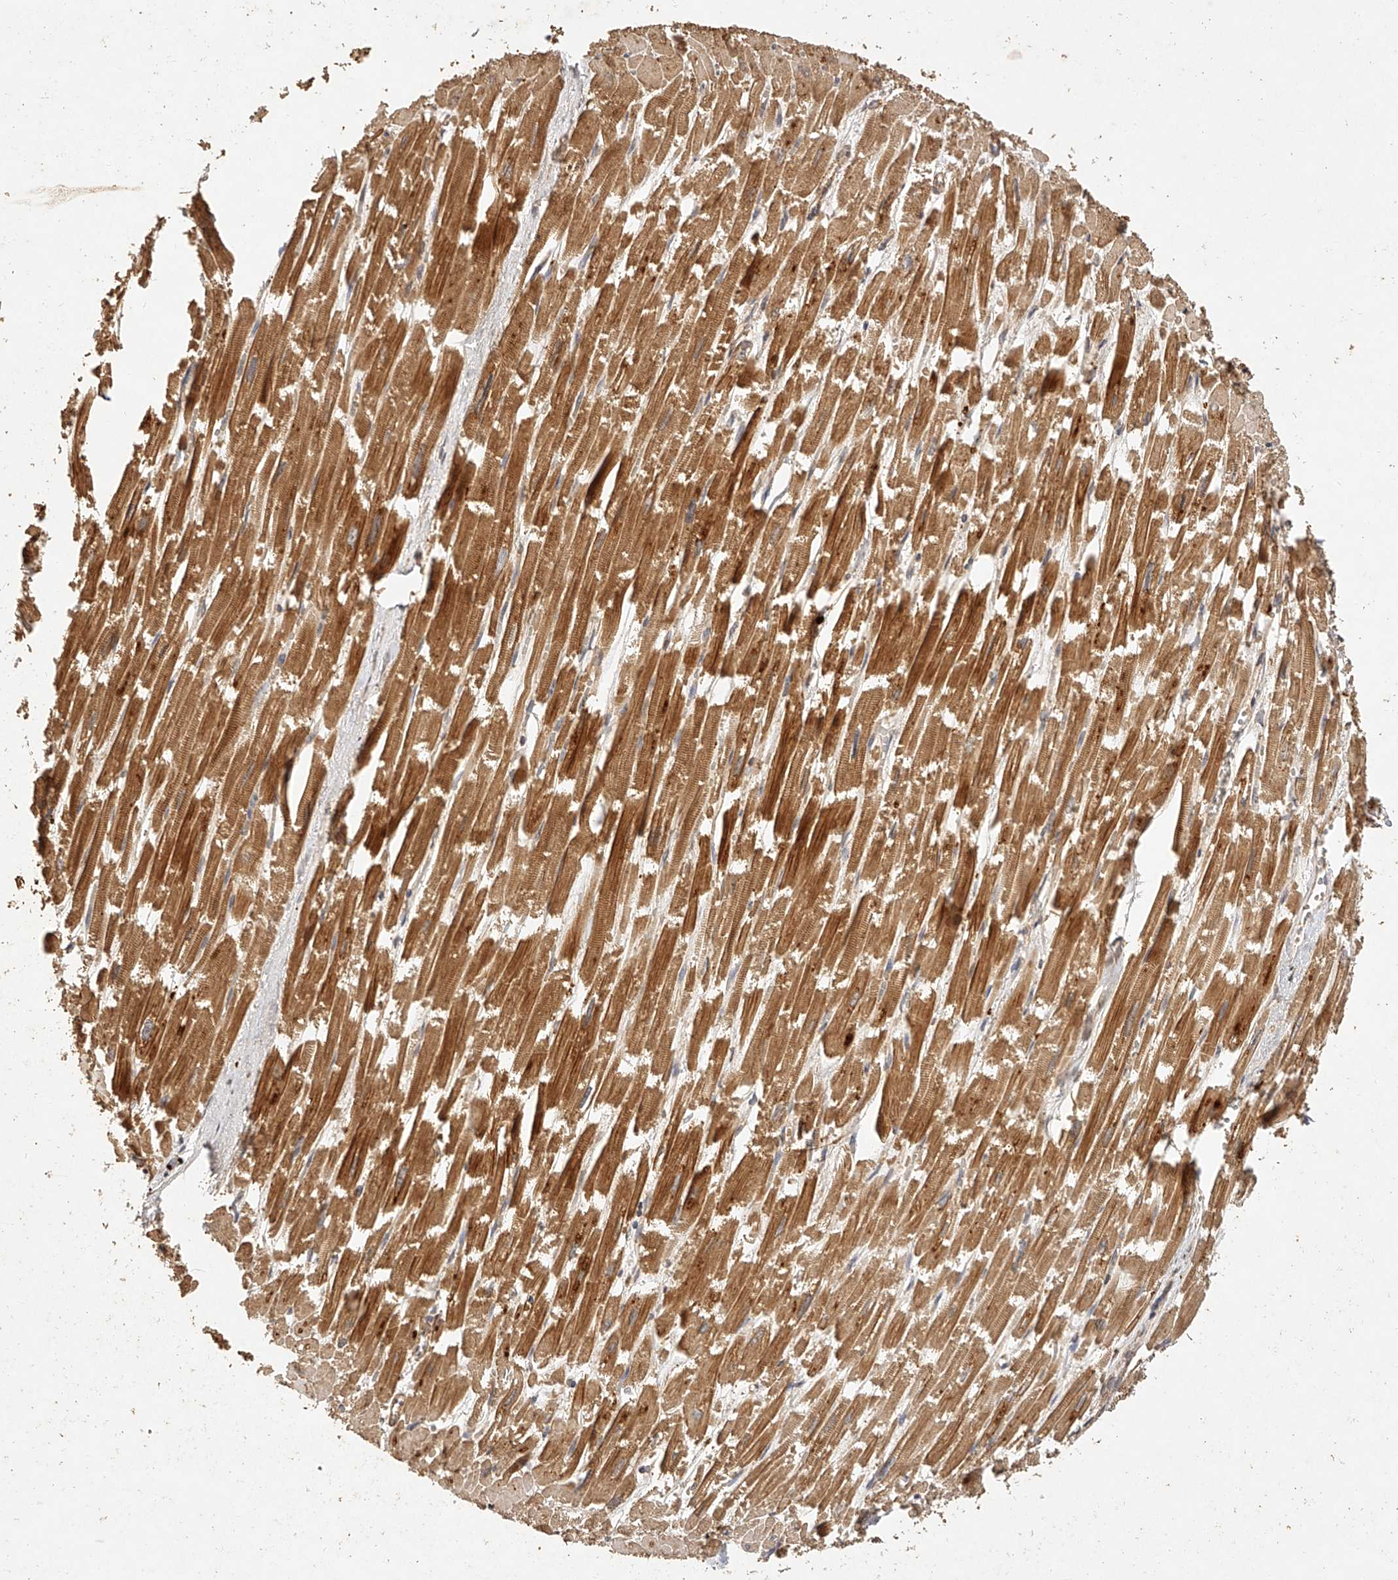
{"staining": {"intensity": "strong", "quantity": ">75%", "location": "cytoplasmic/membranous"}, "tissue": "heart muscle", "cell_type": "Cardiomyocytes", "image_type": "normal", "snomed": [{"axis": "morphology", "description": "Normal tissue, NOS"}, {"axis": "topography", "description": "Heart"}], "caption": "Immunohistochemistry (IHC) histopathology image of unremarkable heart muscle: human heart muscle stained using IHC shows high levels of strong protein expression localized specifically in the cytoplasmic/membranous of cardiomyocytes, appearing as a cytoplasmic/membranous brown color.", "gene": "NSMAF", "patient": {"sex": "male", "age": 54}}